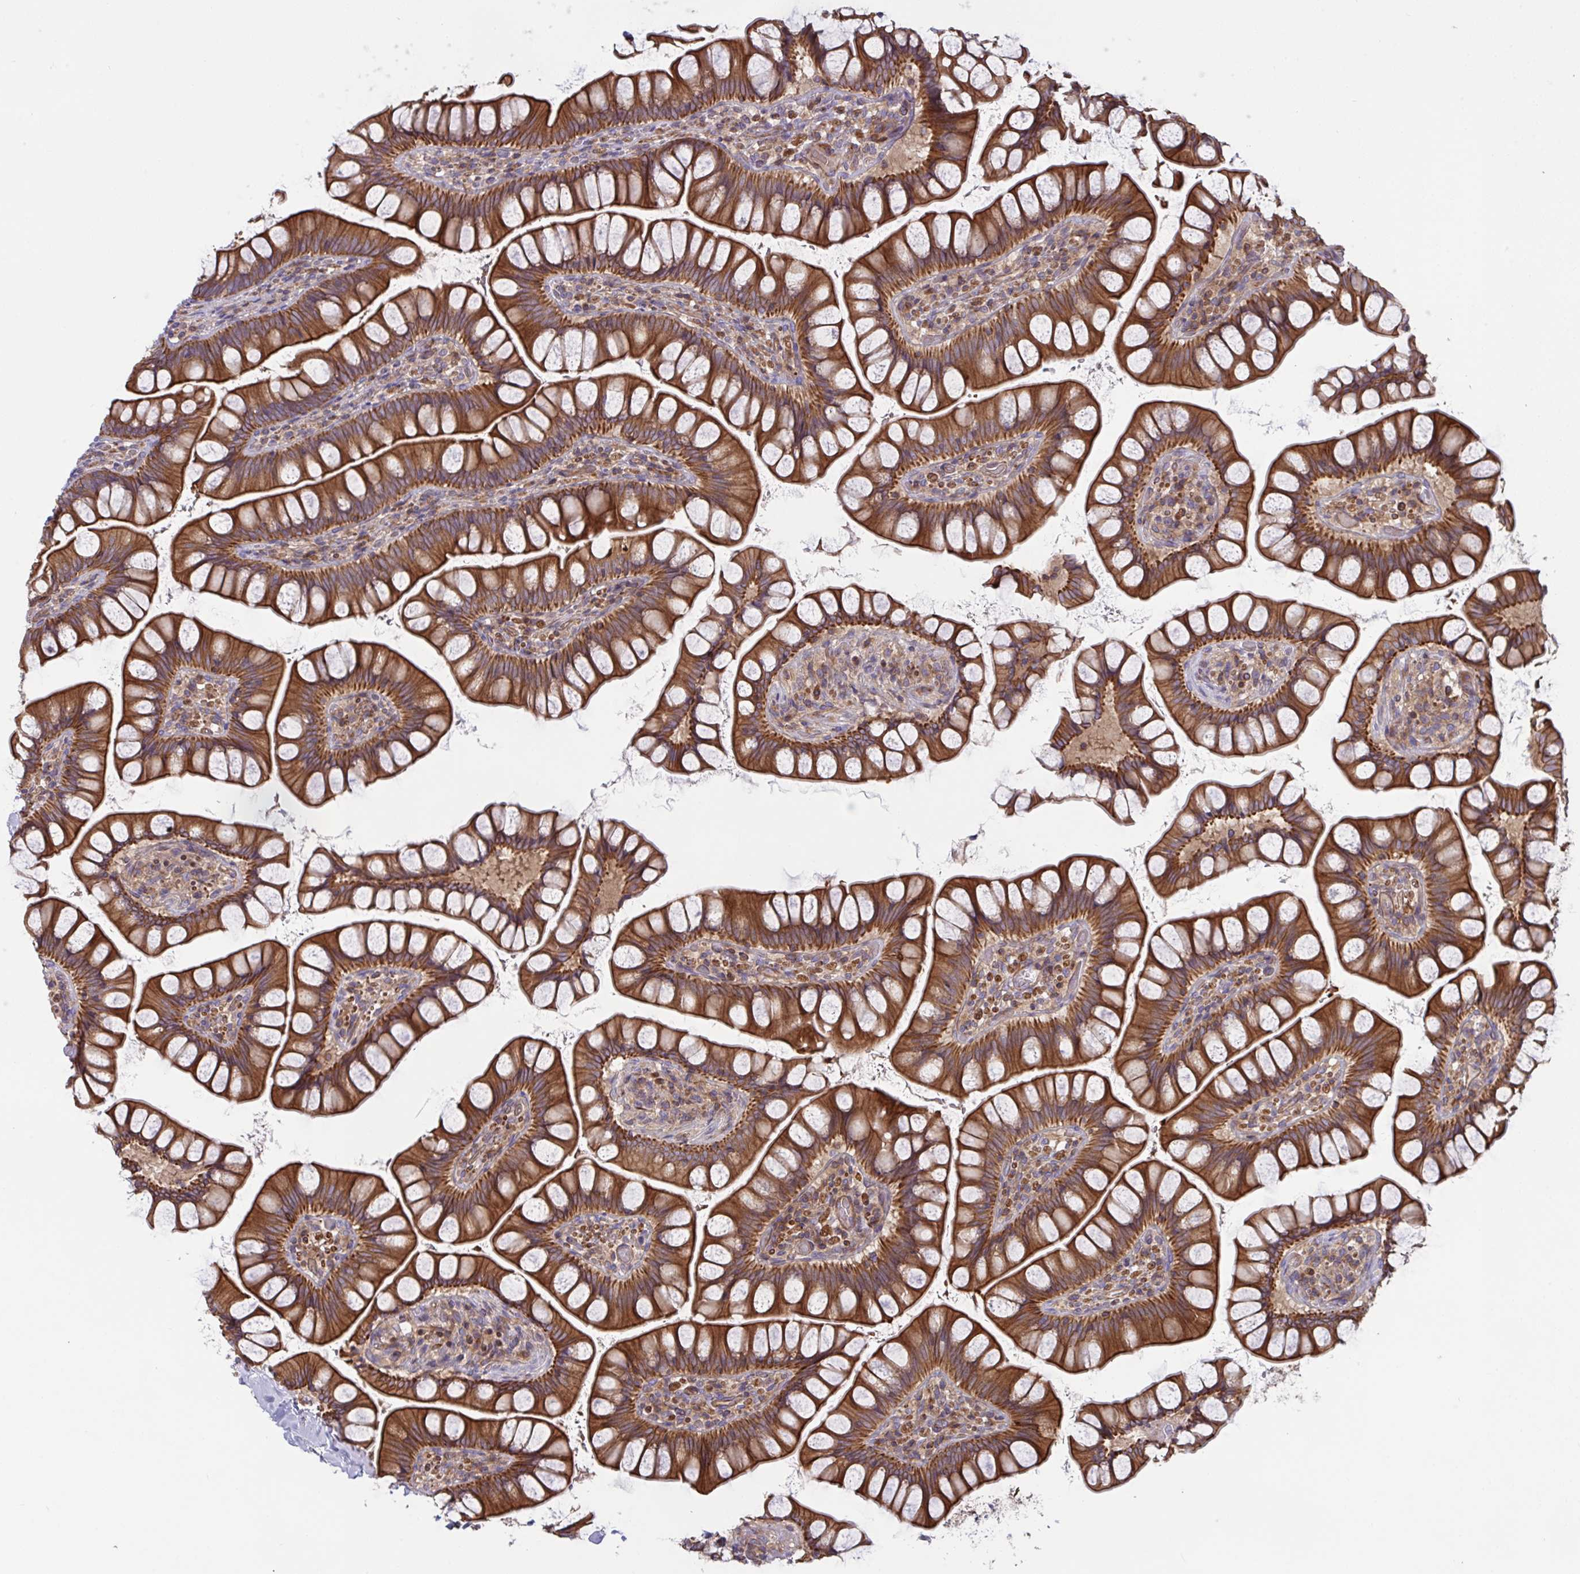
{"staining": {"intensity": "strong", "quantity": ">75%", "location": "cytoplasmic/membranous"}, "tissue": "small intestine", "cell_type": "Glandular cells", "image_type": "normal", "snomed": [{"axis": "morphology", "description": "Normal tissue, NOS"}, {"axis": "topography", "description": "Small intestine"}], "caption": "Protein positivity by immunohistochemistry (IHC) shows strong cytoplasmic/membranous staining in approximately >75% of glandular cells in benign small intestine. Immunohistochemistry (ihc) stains the protein in brown and the nuclei are stained blue.", "gene": "TANK", "patient": {"sex": "male", "age": 70}}